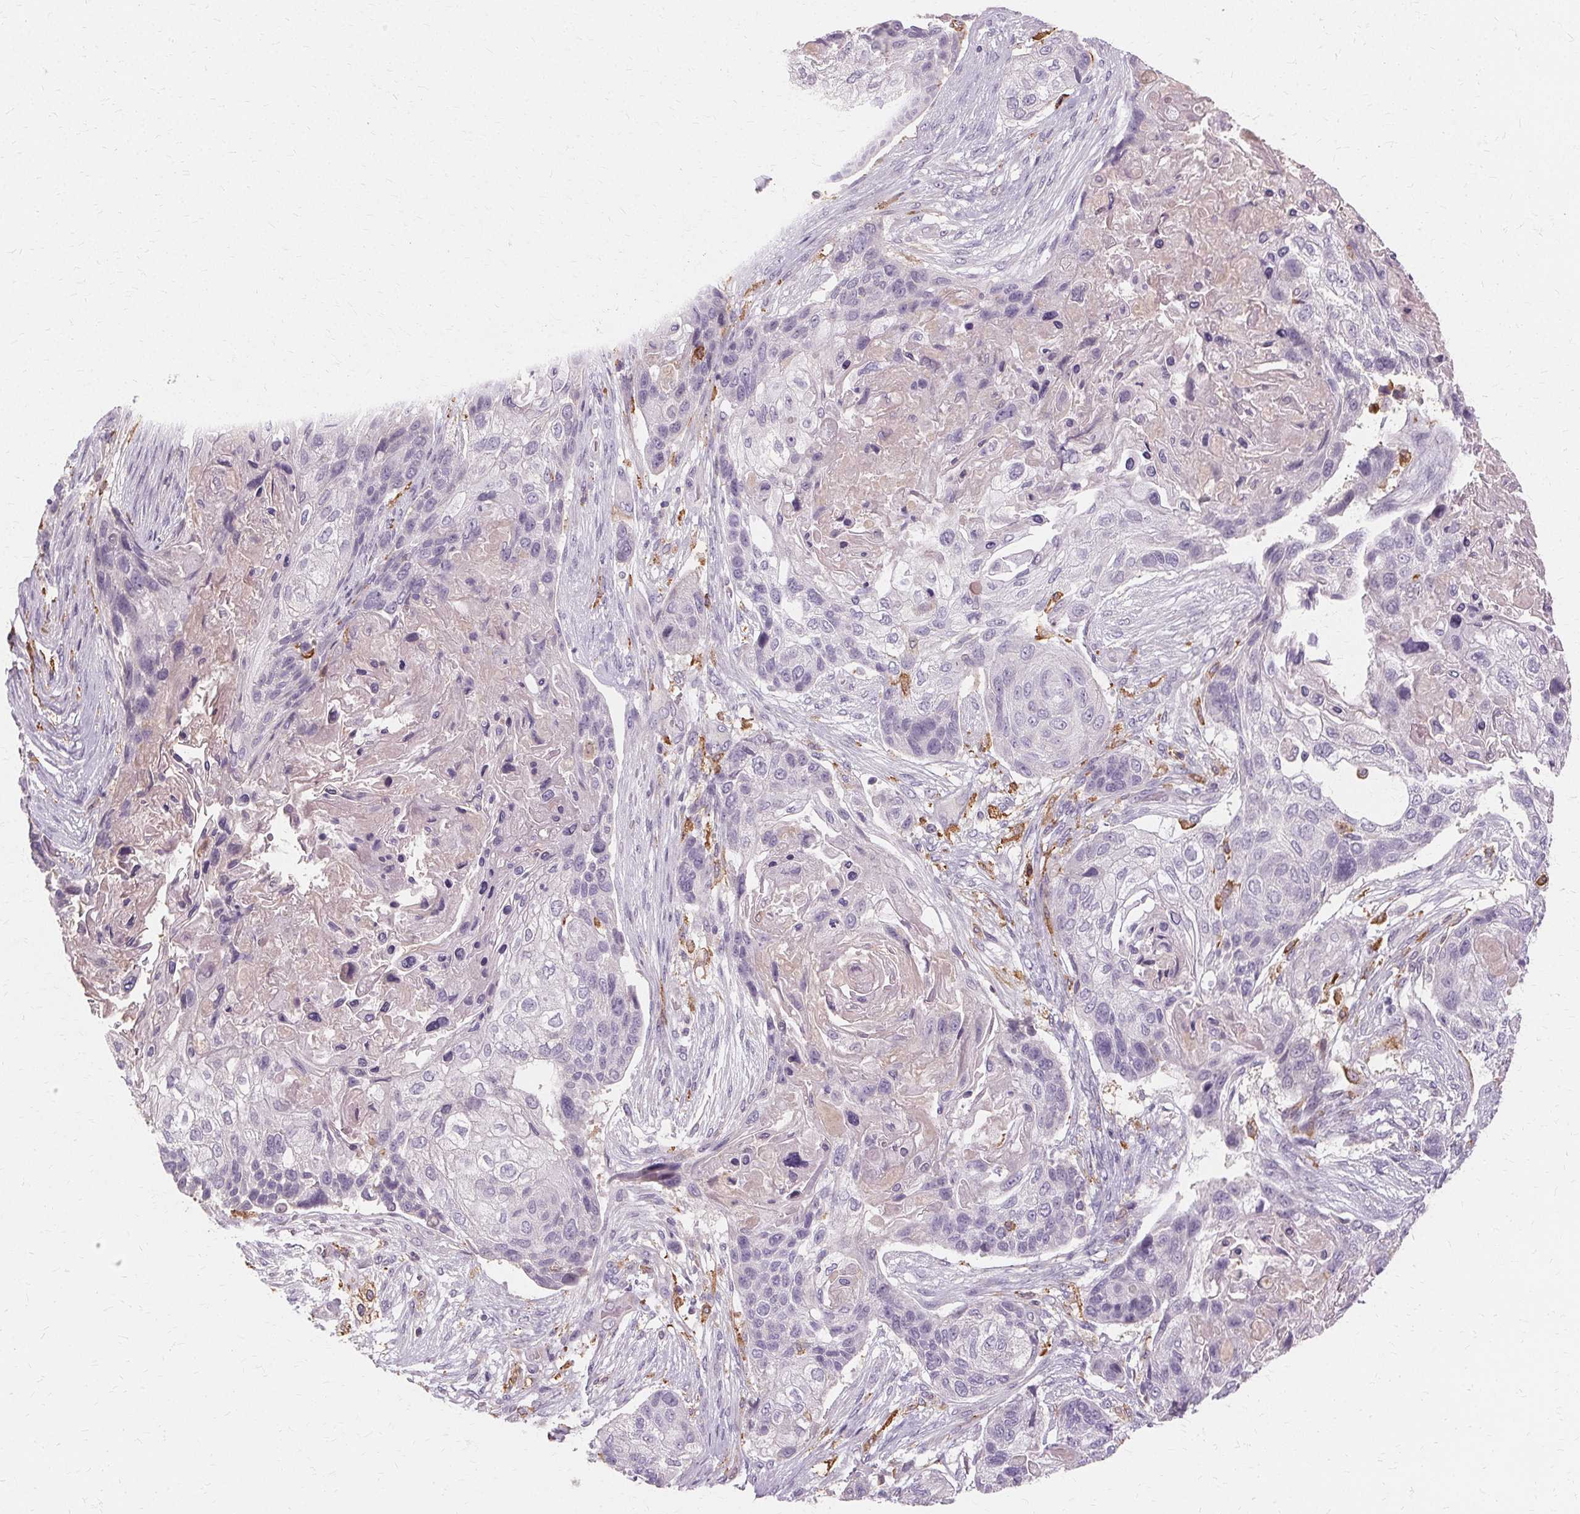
{"staining": {"intensity": "negative", "quantity": "none", "location": "none"}, "tissue": "lung cancer", "cell_type": "Tumor cells", "image_type": "cancer", "snomed": [{"axis": "morphology", "description": "Squamous cell carcinoma, NOS"}, {"axis": "topography", "description": "Lung"}], "caption": "Micrograph shows no protein staining in tumor cells of lung cancer (squamous cell carcinoma) tissue.", "gene": "IFNGR1", "patient": {"sex": "male", "age": 69}}